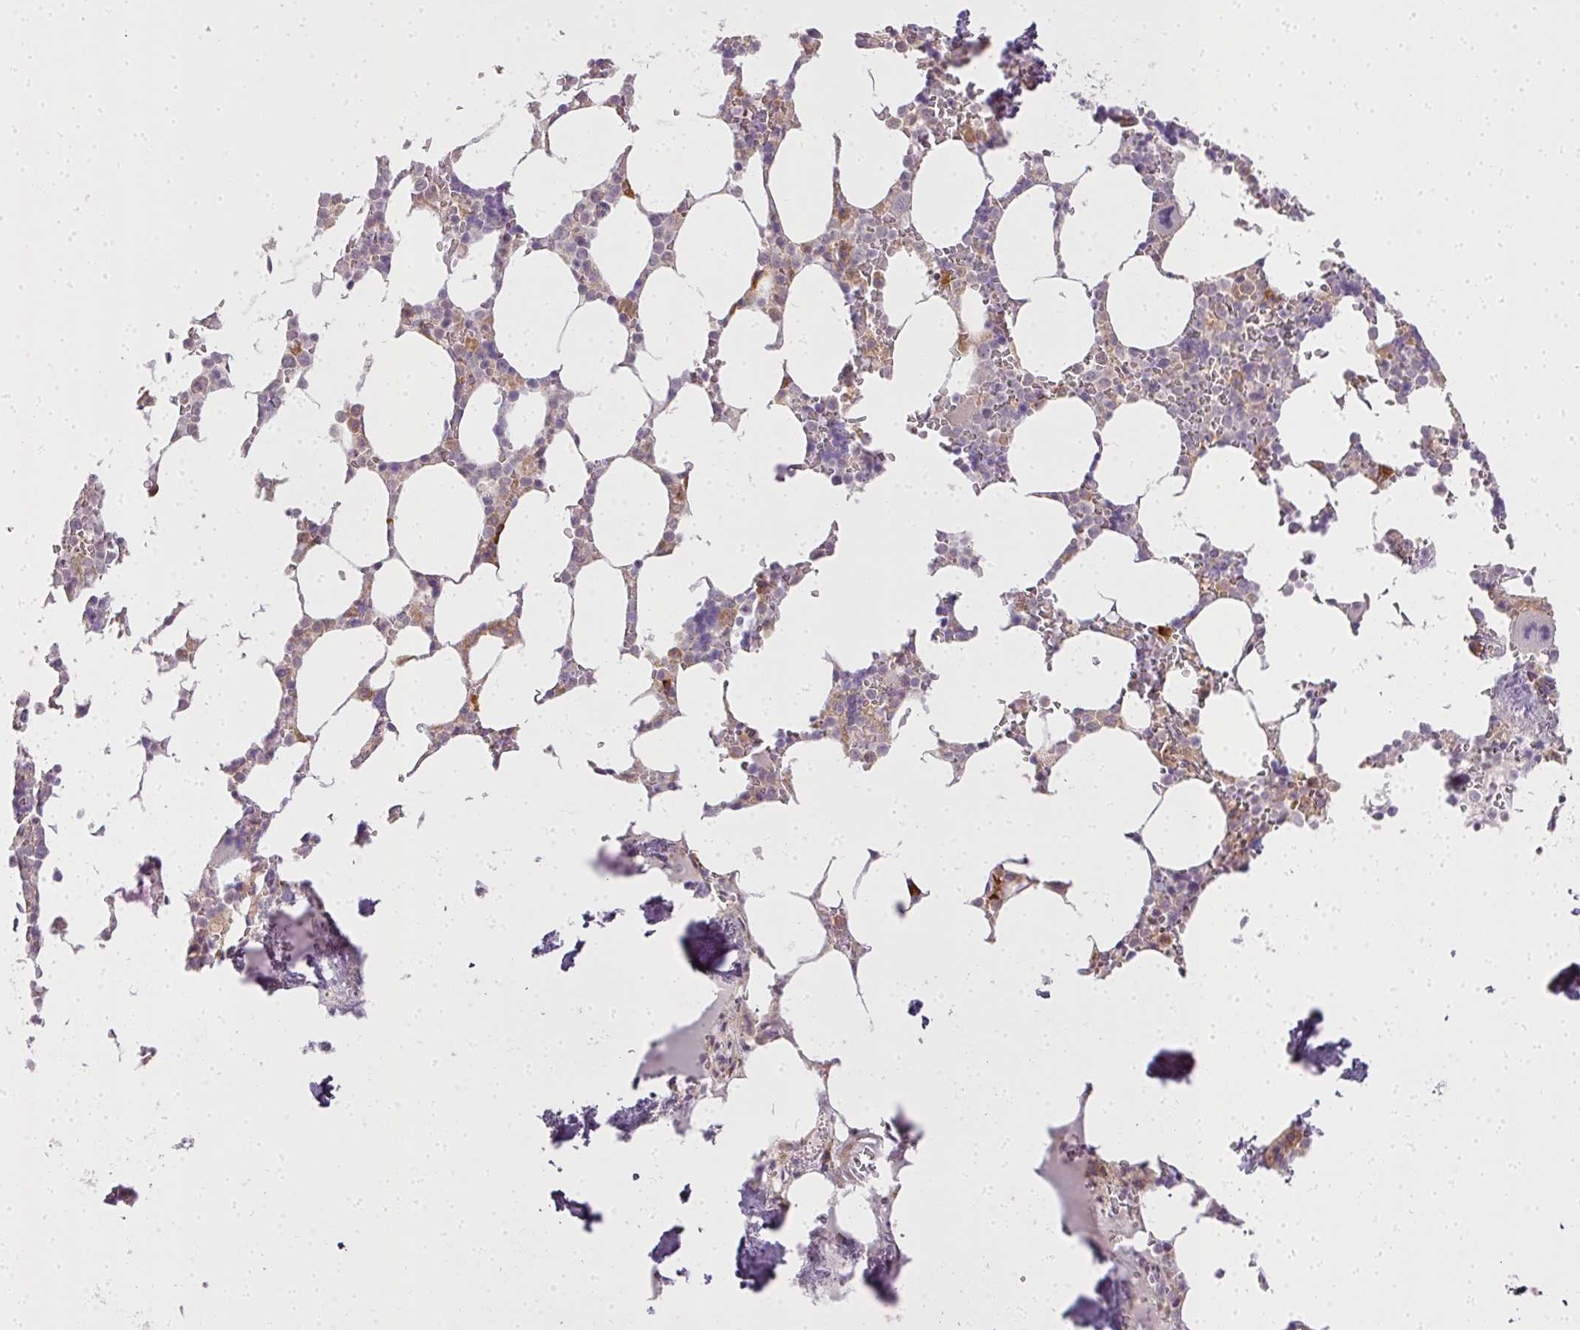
{"staining": {"intensity": "negative", "quantity": "none", "location": "none"}, "tissue": "bone marrow", "cell_type": "Hematopoietic cells", "image_type": "normal", "snomed": [{"axis": "morphology", "description": "Normal tissue, NOS"}, {"axis": "topography", "description": "Bone marrow"}], "caption": "Image shows no protein expression in hematopoietic cells of normal bone marrow. Nuclei are stained in blue.", "gene": "MED19", "patient": {"sex": "male", "age": 64}}